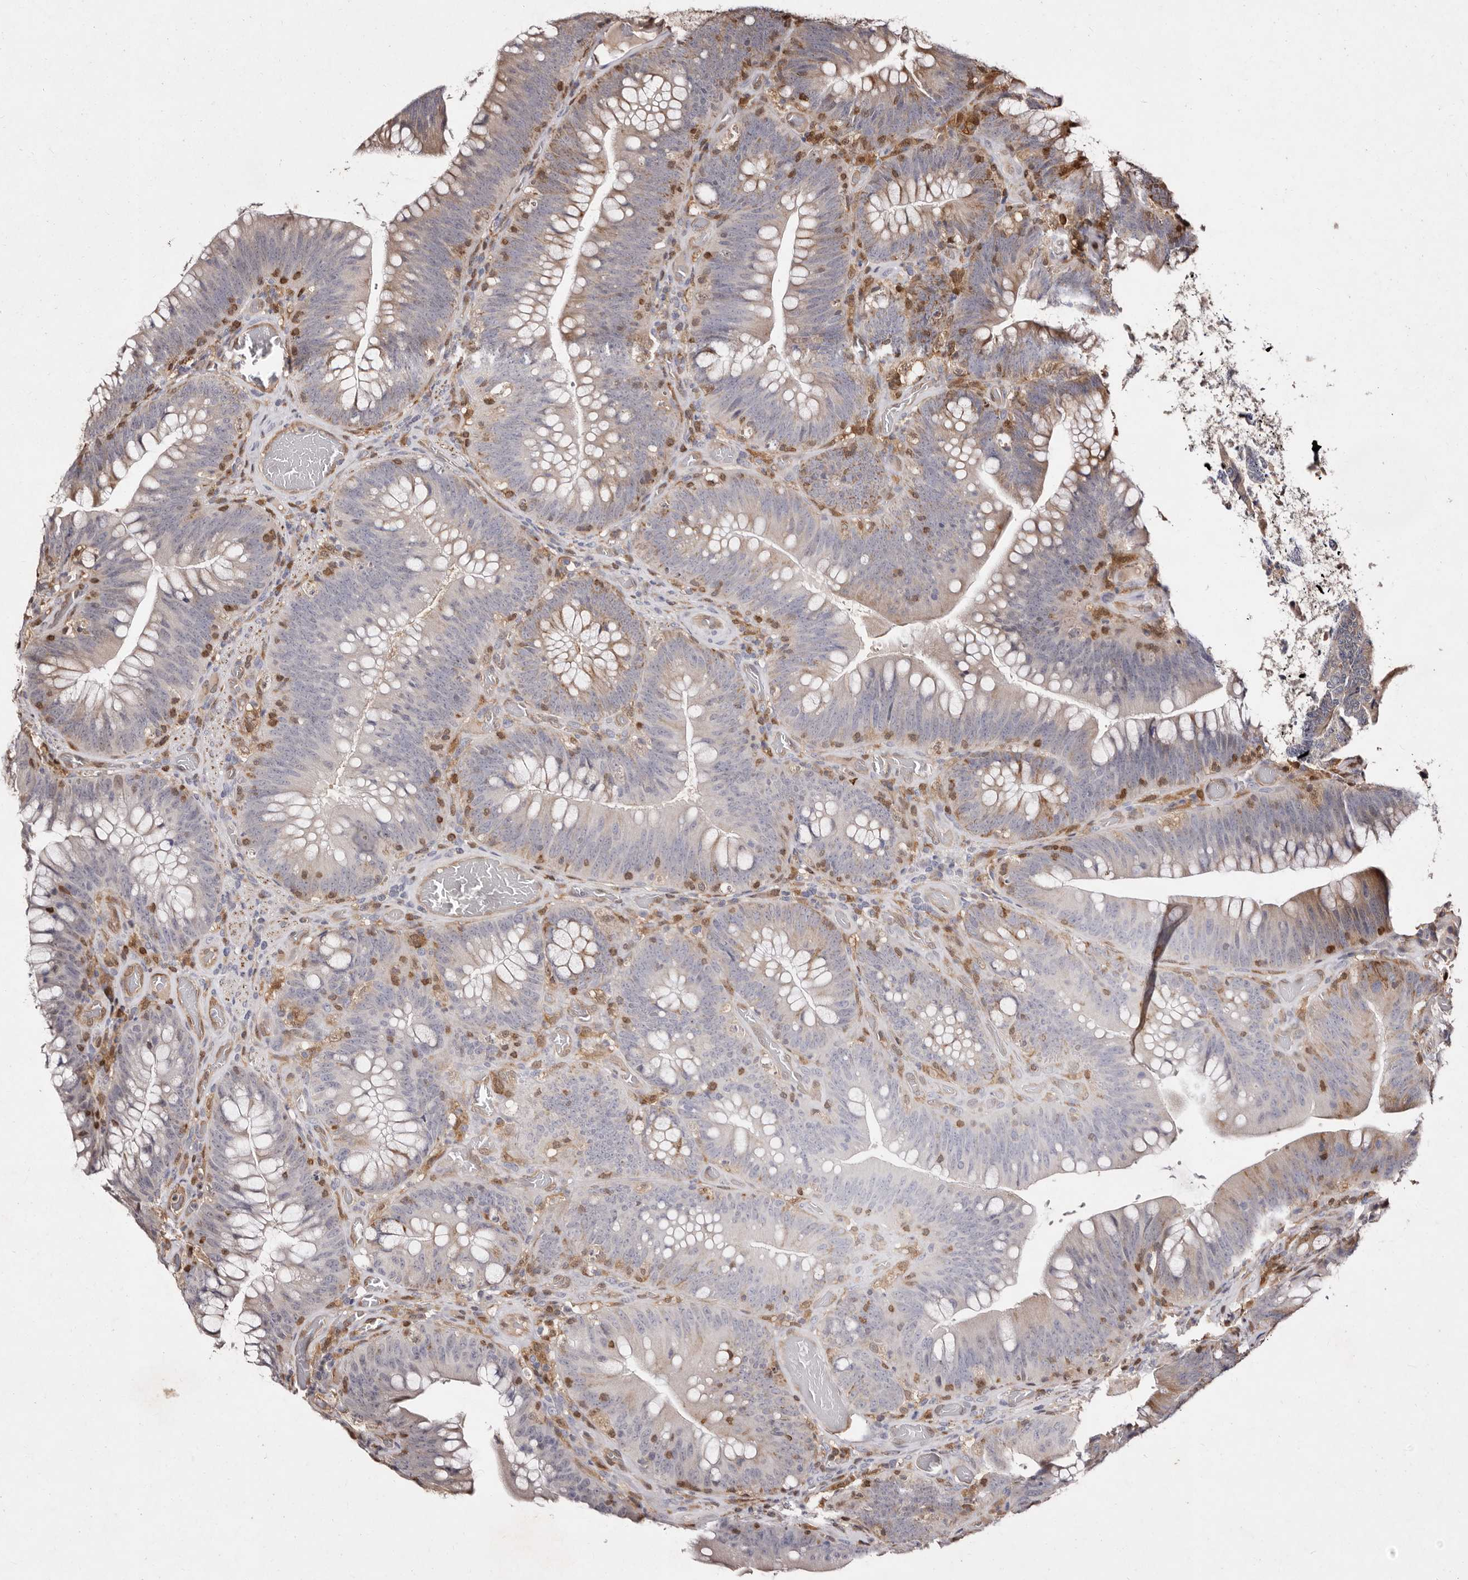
{"staining": {"intensity": "weak", "quantity": "<25%", "location": "cytoplasmic/membranous"}, "tissue": "colorectal cancer", "cell_type": "Tumor cells", "image_type": "cancer", "snomed": [{"axis": "morphology", "description": "Normal tissue, NOS"}, {"axis": "topography", "description": "Colon"}], "caption": "Colorectal cancer was stained to show a protein in brown. There is no significant positivity in tumor cells.", "gene": "GIMAP4", "patient": {"sex": "female", "age": 82}}